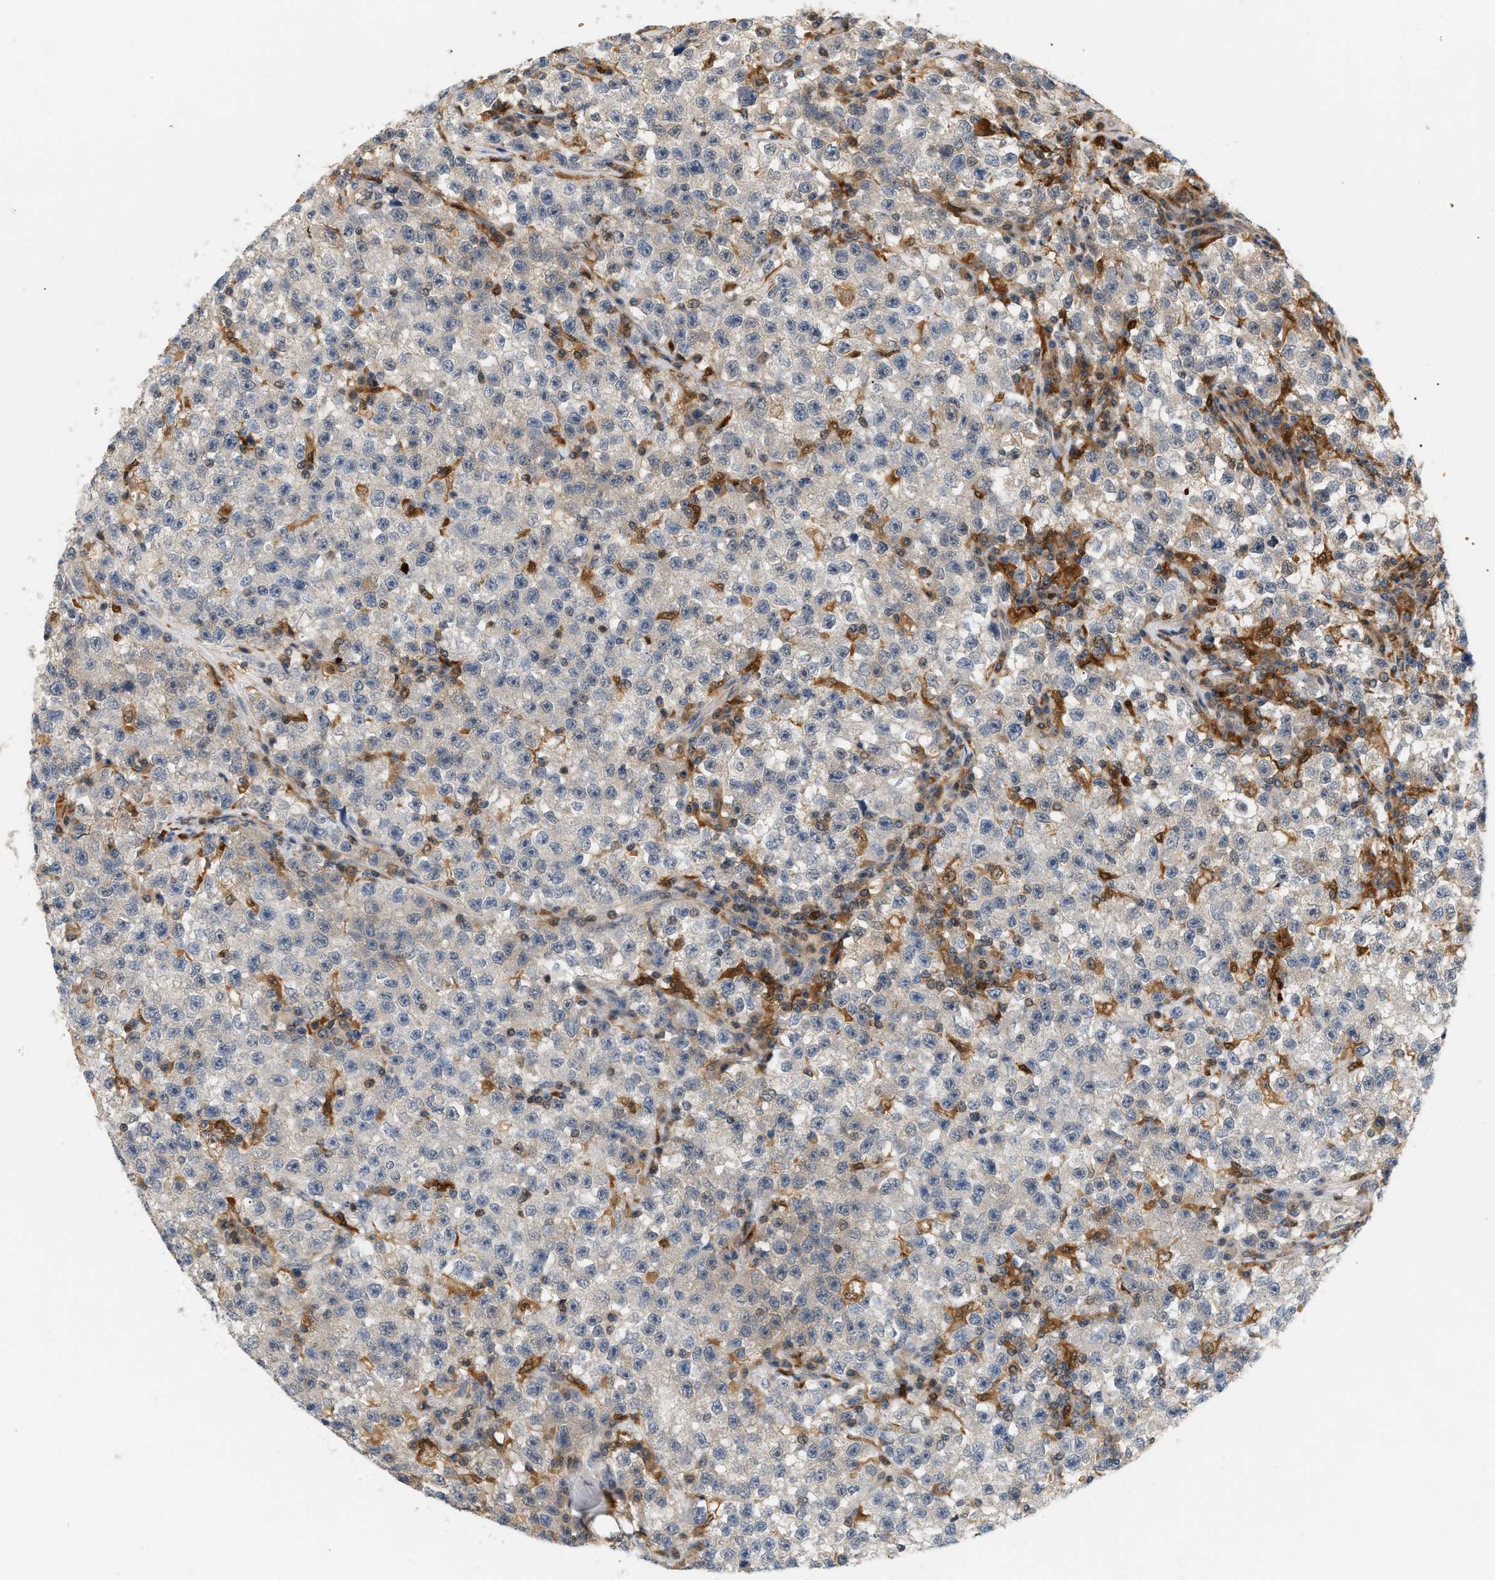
{"staining": {"intensity": "weak", "quantity": "<25%", "location": "cytoplasmic/membranous"}, "tissue": "testis cancer", "cell_type": "Tumor cells", "image_type": "cancer", "snomed": [{"axis": "morphology", "description": "Seminoma, NOS"}, {"axis": "topography", "description": "Testis"}], "caption": "Immunohistochemistry (IHC) histopathology image of neoplastic tissue: human testis cancer stained with DAB demonstrates no significant protein expression in tumor cells. (DAB (3,3'-diaminobenzidine) IHC, high magnification).", "gene": "PYCARD", "patient": {"sex": "male", "age": 22}}